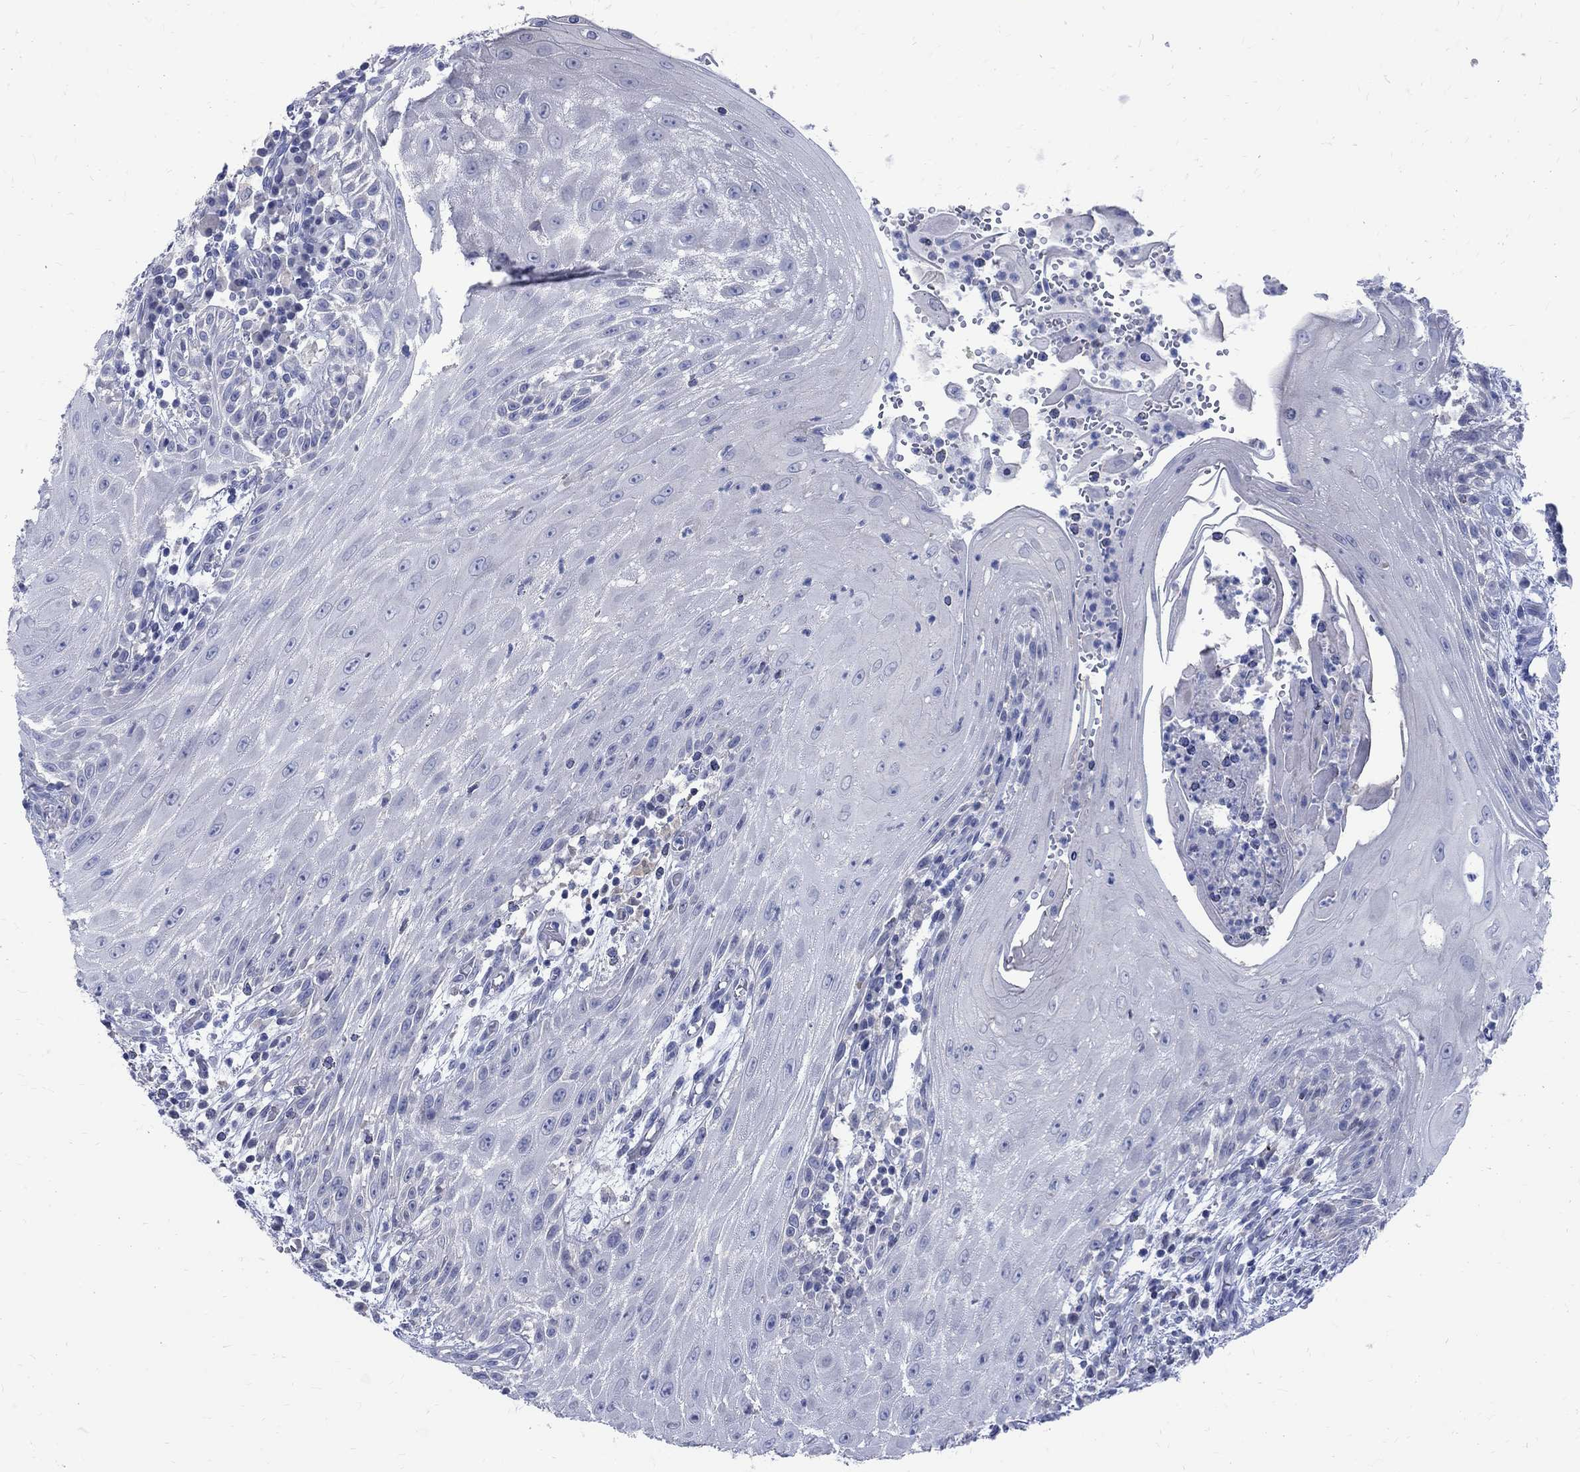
{"staining": {"intensity": "negative", "quantity": "none", "location": "none"}, "tissue": "head and neck cancer", "cell_type": "Tumor cells", "image_type": "cancer", "snomed": [{"axis": "morphology", "description": "Squamous cell carcinoma, NOS"}, {"axis": "topography", "description": "Oral tissue"}, {"axis": "topography", "description": "Head-Neck"}], "caption": "The micrograph displays no significant expression in tumor cells of squamous cell carcinoma (head and neck).", "gene": "MAGEB6", "patient": {"sex": "male", "age": 58}}